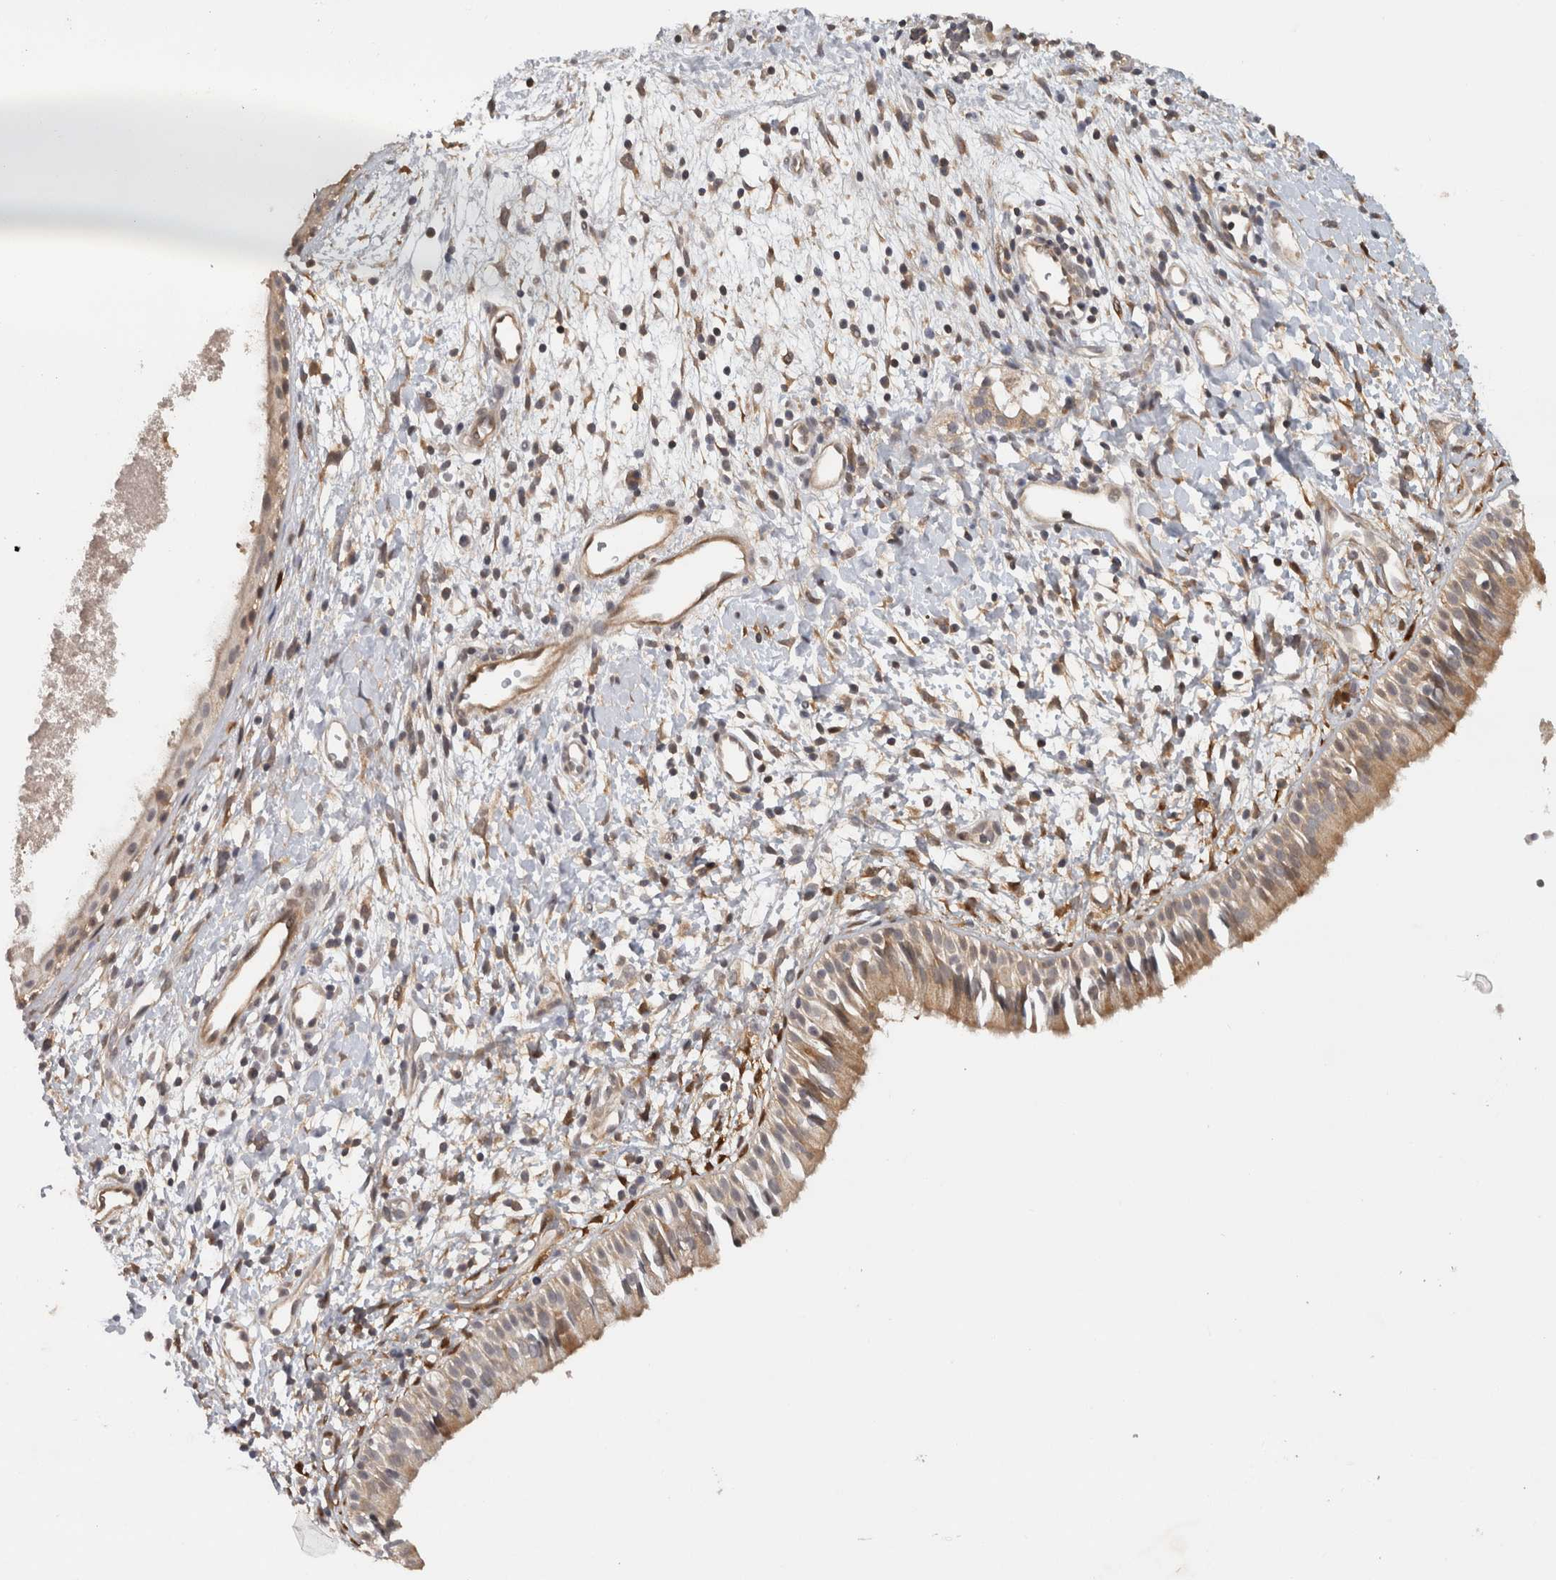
{"staining": {"intensity": "moderate", "quantity": ">75%", "location": "cytoplasmic/membranous"}, "tissue": "nasopharynx", "cell_type": "Respiratory epithelial cells", "image_type": "normal", "snomed": [{"axis": "morphology", "description": "Normal tissue, NOS"}, {"axis": "topography", "description": "Nasopharynx"}], "caption": "Brown immunohistochemical staining in benign nasopharynx displays moderate cytoplasmic/membranous expression in approximately >75% of respiratory epithelial cells. (Brightfield microscopy of DAB IHC at high magnification).", "gene": "ACAT2", "patient": {"sex": "male", "age": 22}}